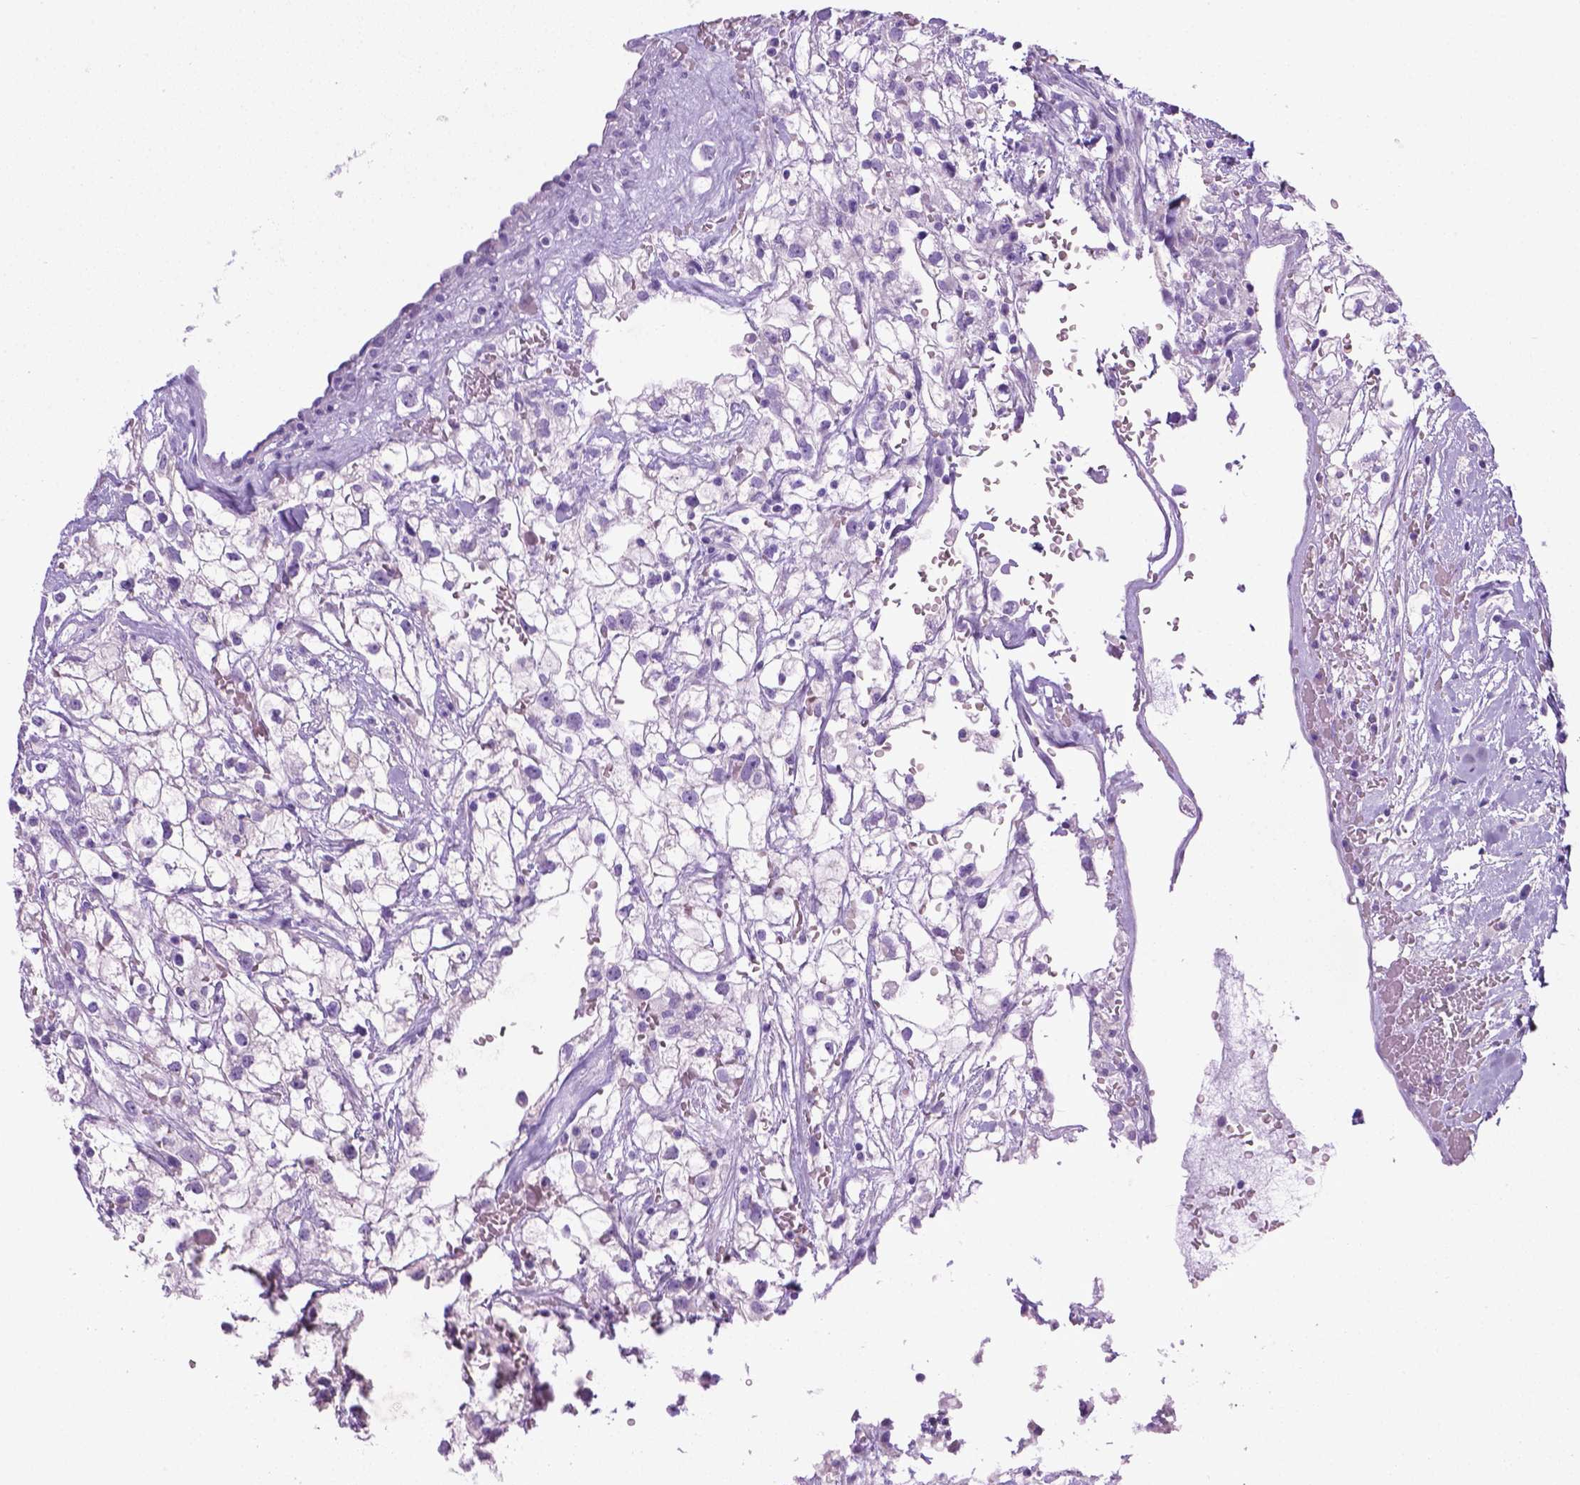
{"staining": {"intensity": "negative", "quantity": "none", "location": "none"}, "tissue": "renal cancer", "cell_type": "Tumor cells", "image_type": "cancer", "snomed": [{"axis": "morphology", "description": "Adenocarcinoma, NOS"}, {"axis": "topography", "description": "Kidney"}], "caption": "This is an immunohistochemistry photomicrograph of human renal adenocarcinoma. There is no staining in tumor cells.", "gene": "LELP1", "patient": {"sex": "male", "age": 59}}